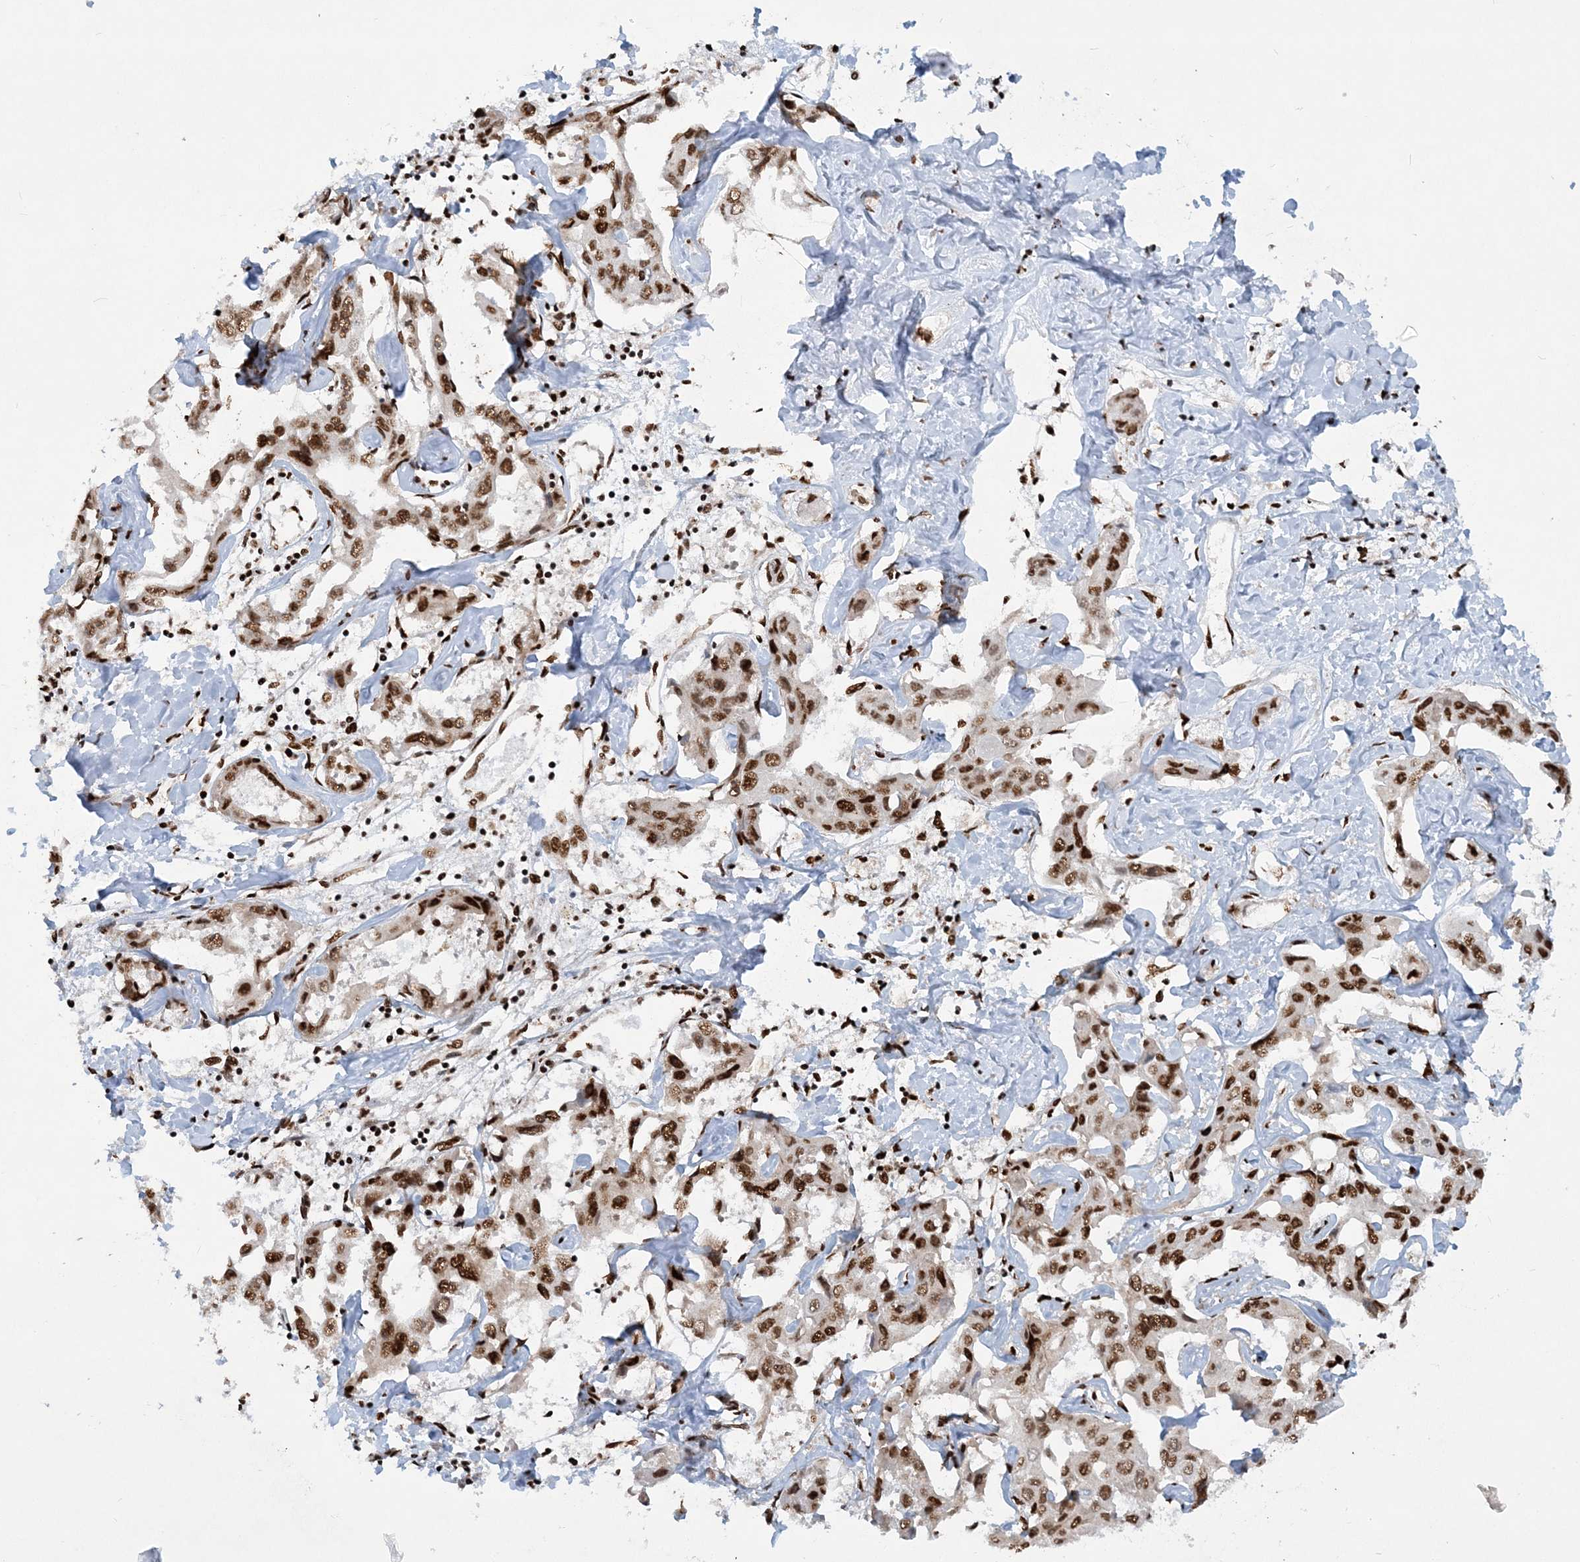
{"staining": {"intensity": "strong", "quantity": ">75%", "location": "nuclear"}, "tissue": "liver cancer", "cell_type": "Tumor cells", "image_type": "cancer", "snomed": [{"axis": "morphology", "description": "Cholangiocarcinoma"}, {"axis": "topography", "description": "Liver"}], "caption": "The image displays immunohistochemical staining of cholangiocarcinoma (liver). There is strong nuclear expression is present in about >75% of tumor cells. (DAB (3,3'-diaminobenzidine) IHC, brown staining for protein, blue staining for nuclei).", "gene": "DELE1", "patient": {"sex": "male", "age": 59}}